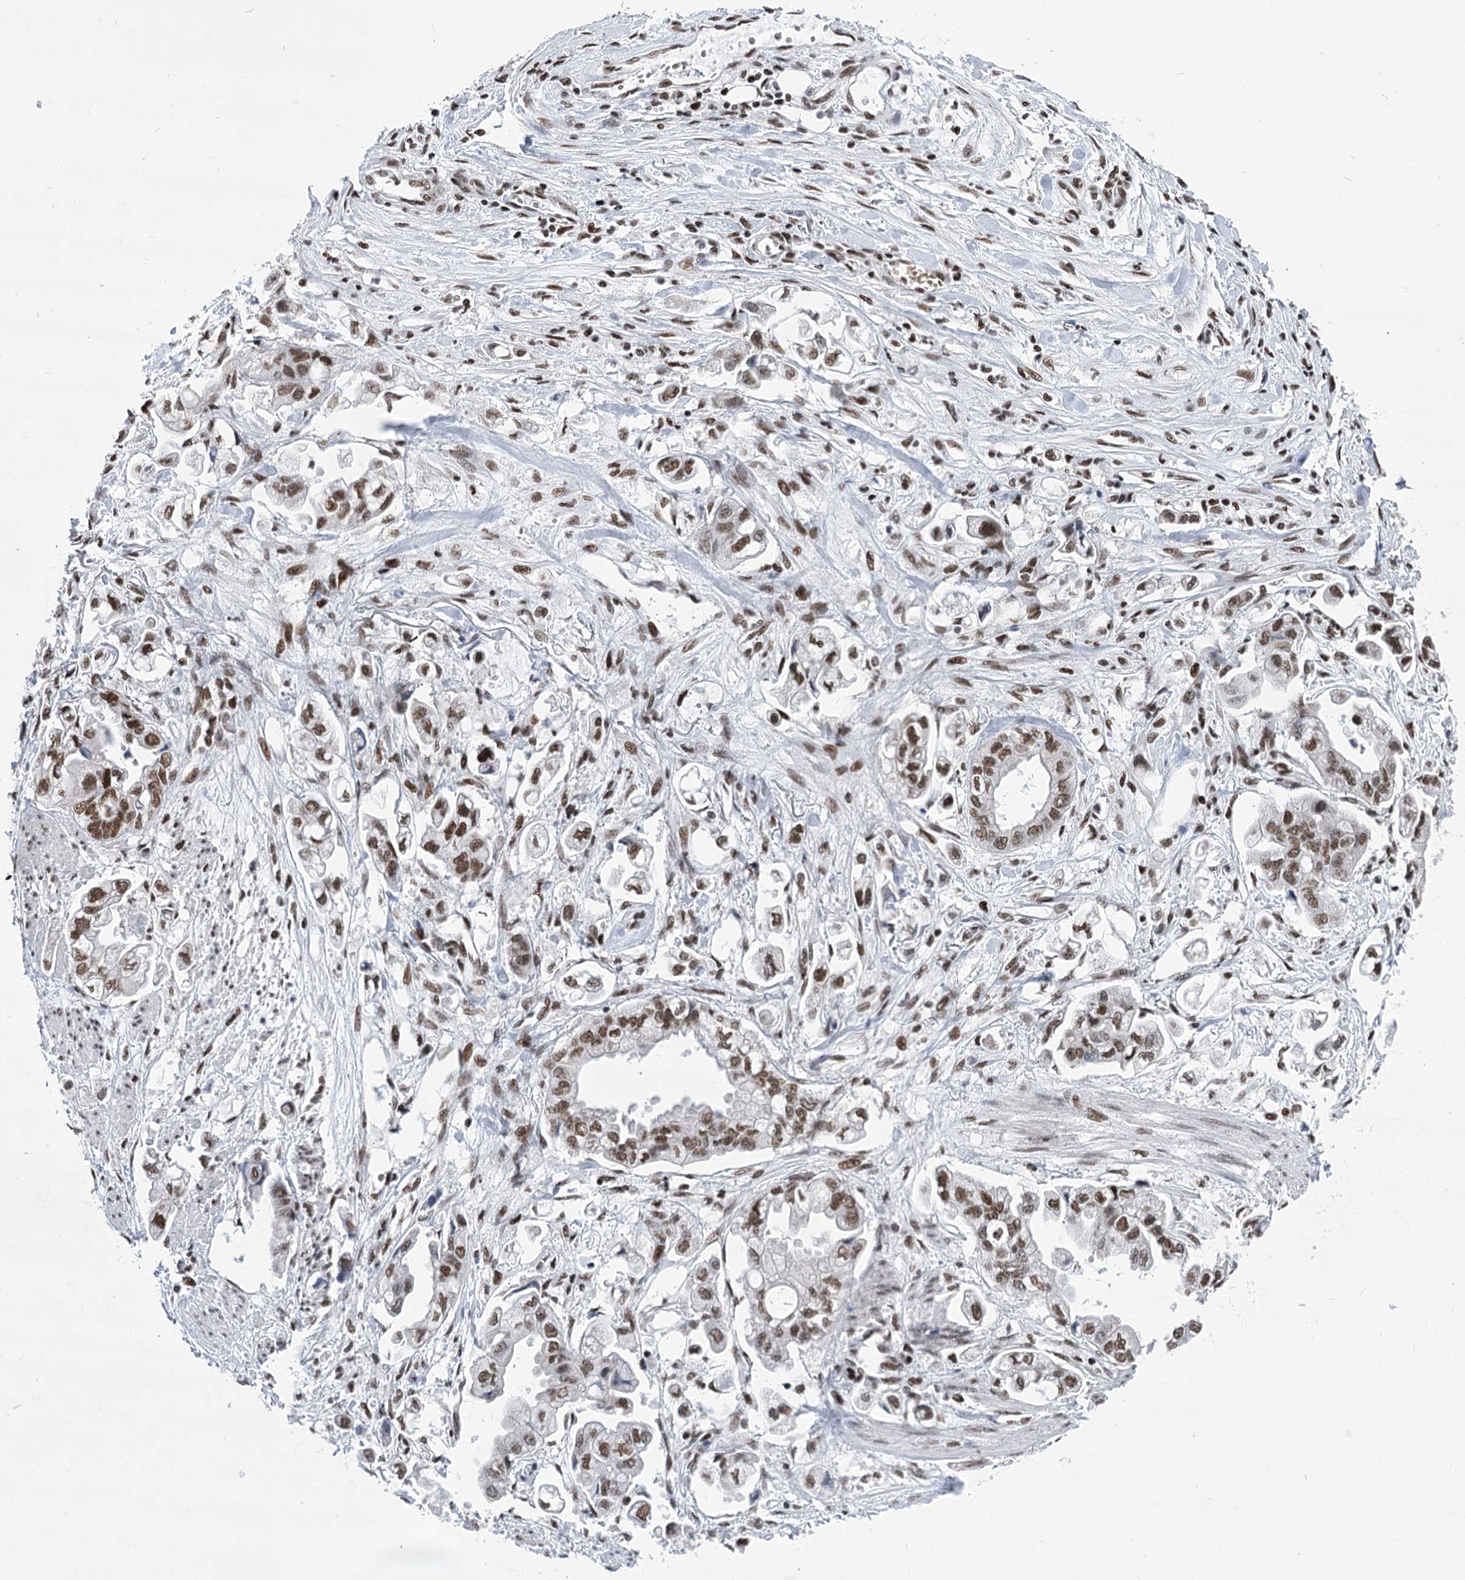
{"staining": {"intensity": "moderate", "quantity": ">75%", "location": "nuclear"}, "tissue": "stomach cancer", "cell_type": "Tumor cells", "image_type": "cancer", "snomed": [{"axis": "morphology", "description": "Adenocarcinoma, NOS"}, {"axis": "topography", "description": "Stomach"}], "caption": "Immunohistochemistry (IHC) of adenocarcinoma (stomach) reveals medium levels of moderate nuclear staining in about >75% of tumor cells.", "gene": "POU4F3", "patient": {"sex": "male", "age": 62}}